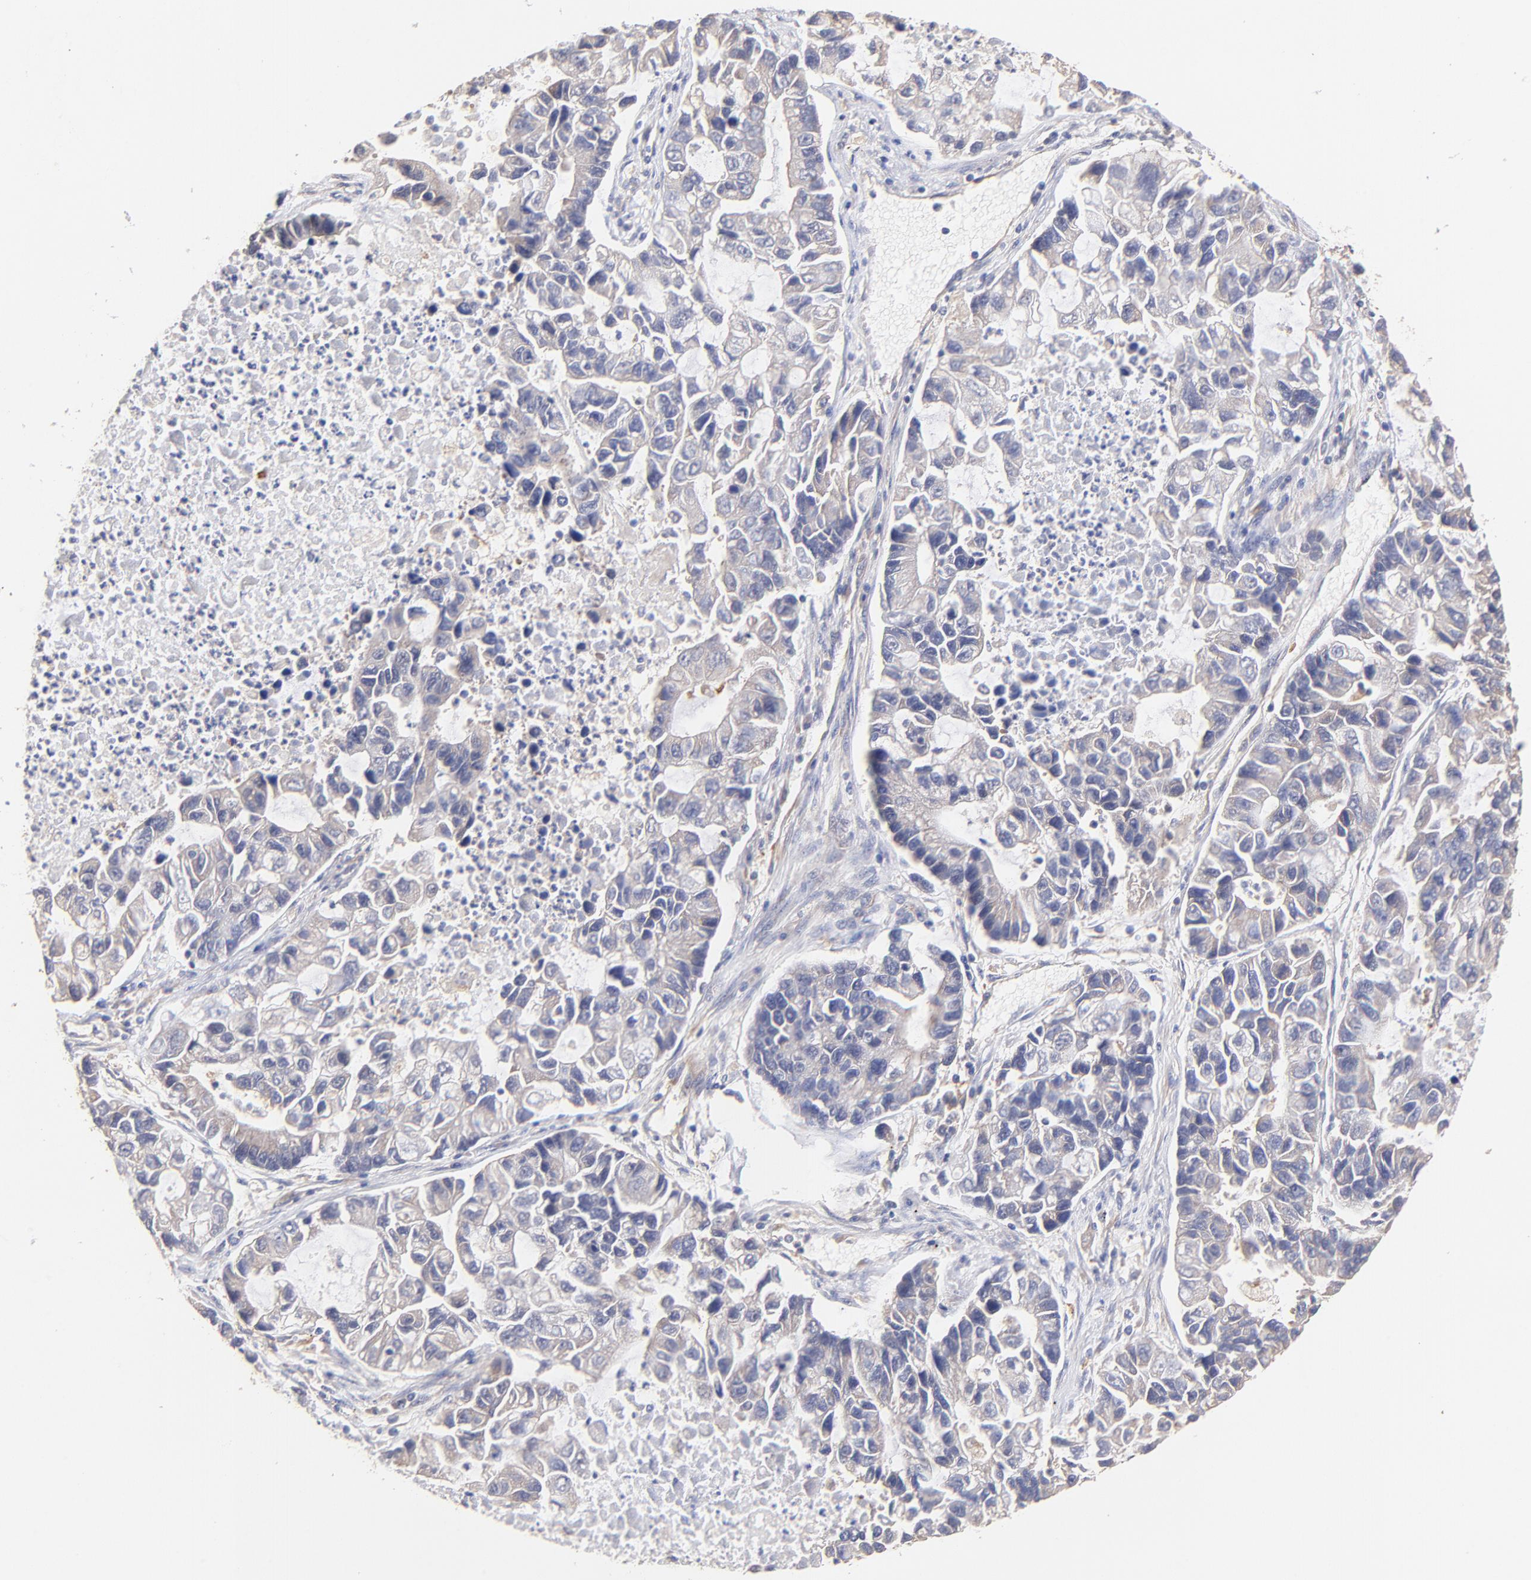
{"staining": {"intensity": "weak", "quantity": ">75%", "location": "cytoplasmic/membranous"}, "tissue": "lung cancer", "cell_type": "Tumor cells", "image_type": "cancer", "snomed": [{"axis": "morphology", "description": "Adenocarcinoma, NOS"}, {"axis": "topography", "description": "Lung"}], "caption": "Immunohistochemistry (IHC) (DAB (3,3'-diaminobenzidine)) staining of human adenocarcinoma (lung) exhibits weak cytoplasmic/membranous protein expression in approximately >75% of tumor cells.", "gene": "TNFAIP3", "patient": {"sex": "female", "age": 51}}